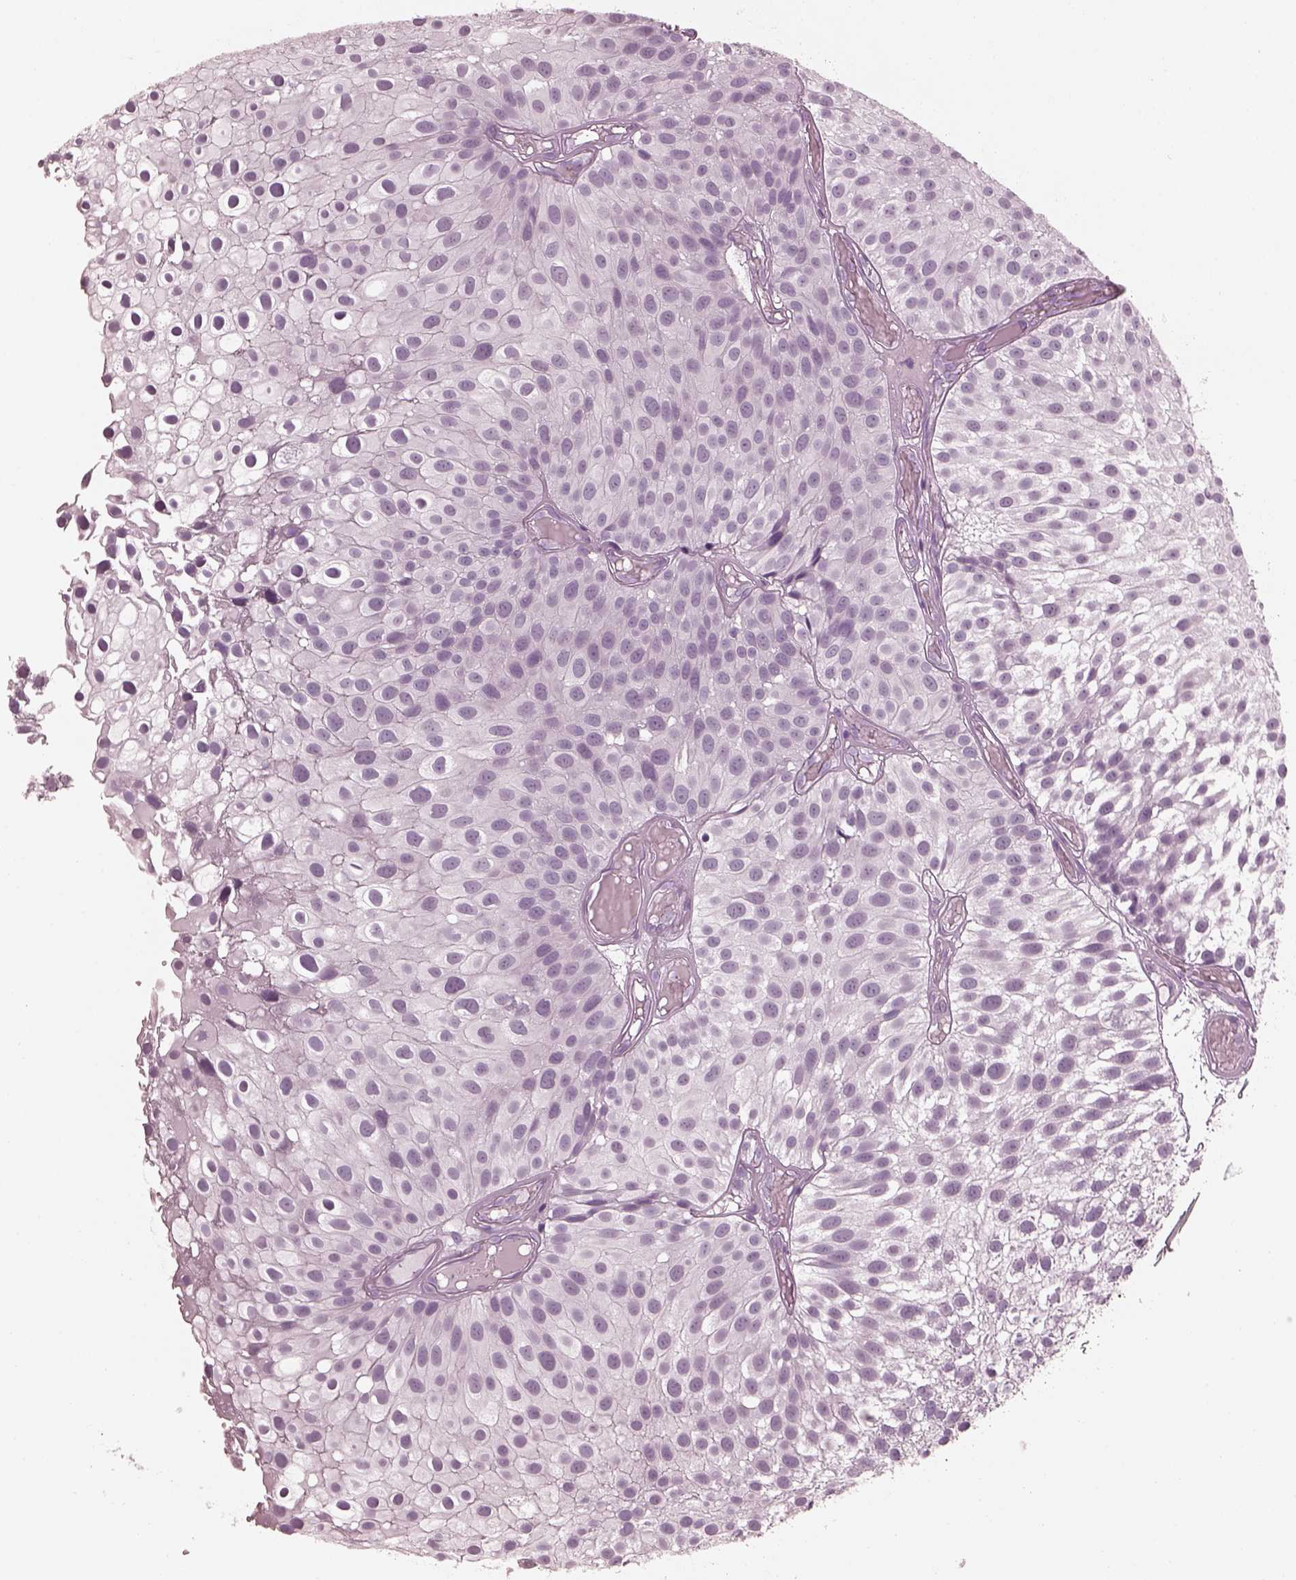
{"staining": {"intensity": "negative", "quantity": "none", "location": "none"}, "tissue": "urothelial cancer", "cell_type": "Tumor cells", "image_type": "cancer", "snomed": [{"axis": "morphology", "description": "Urothelial carcinoma, Low grade"}, {"axis": "topography", "description": "Urinary bladder"}], "caption": "Immunohistochemistry micrograph of neoplastic tissue: low-grade urothelial carcinoma stained with DAB (3,3'-diaminobenzidine) reveals no significant protein positivity in tumor cells. (Immunohistochemistry, brightfield microscopy, high magnification).", "gene": "C2orf81", "patient": {"sex": "male", "age": 79}}